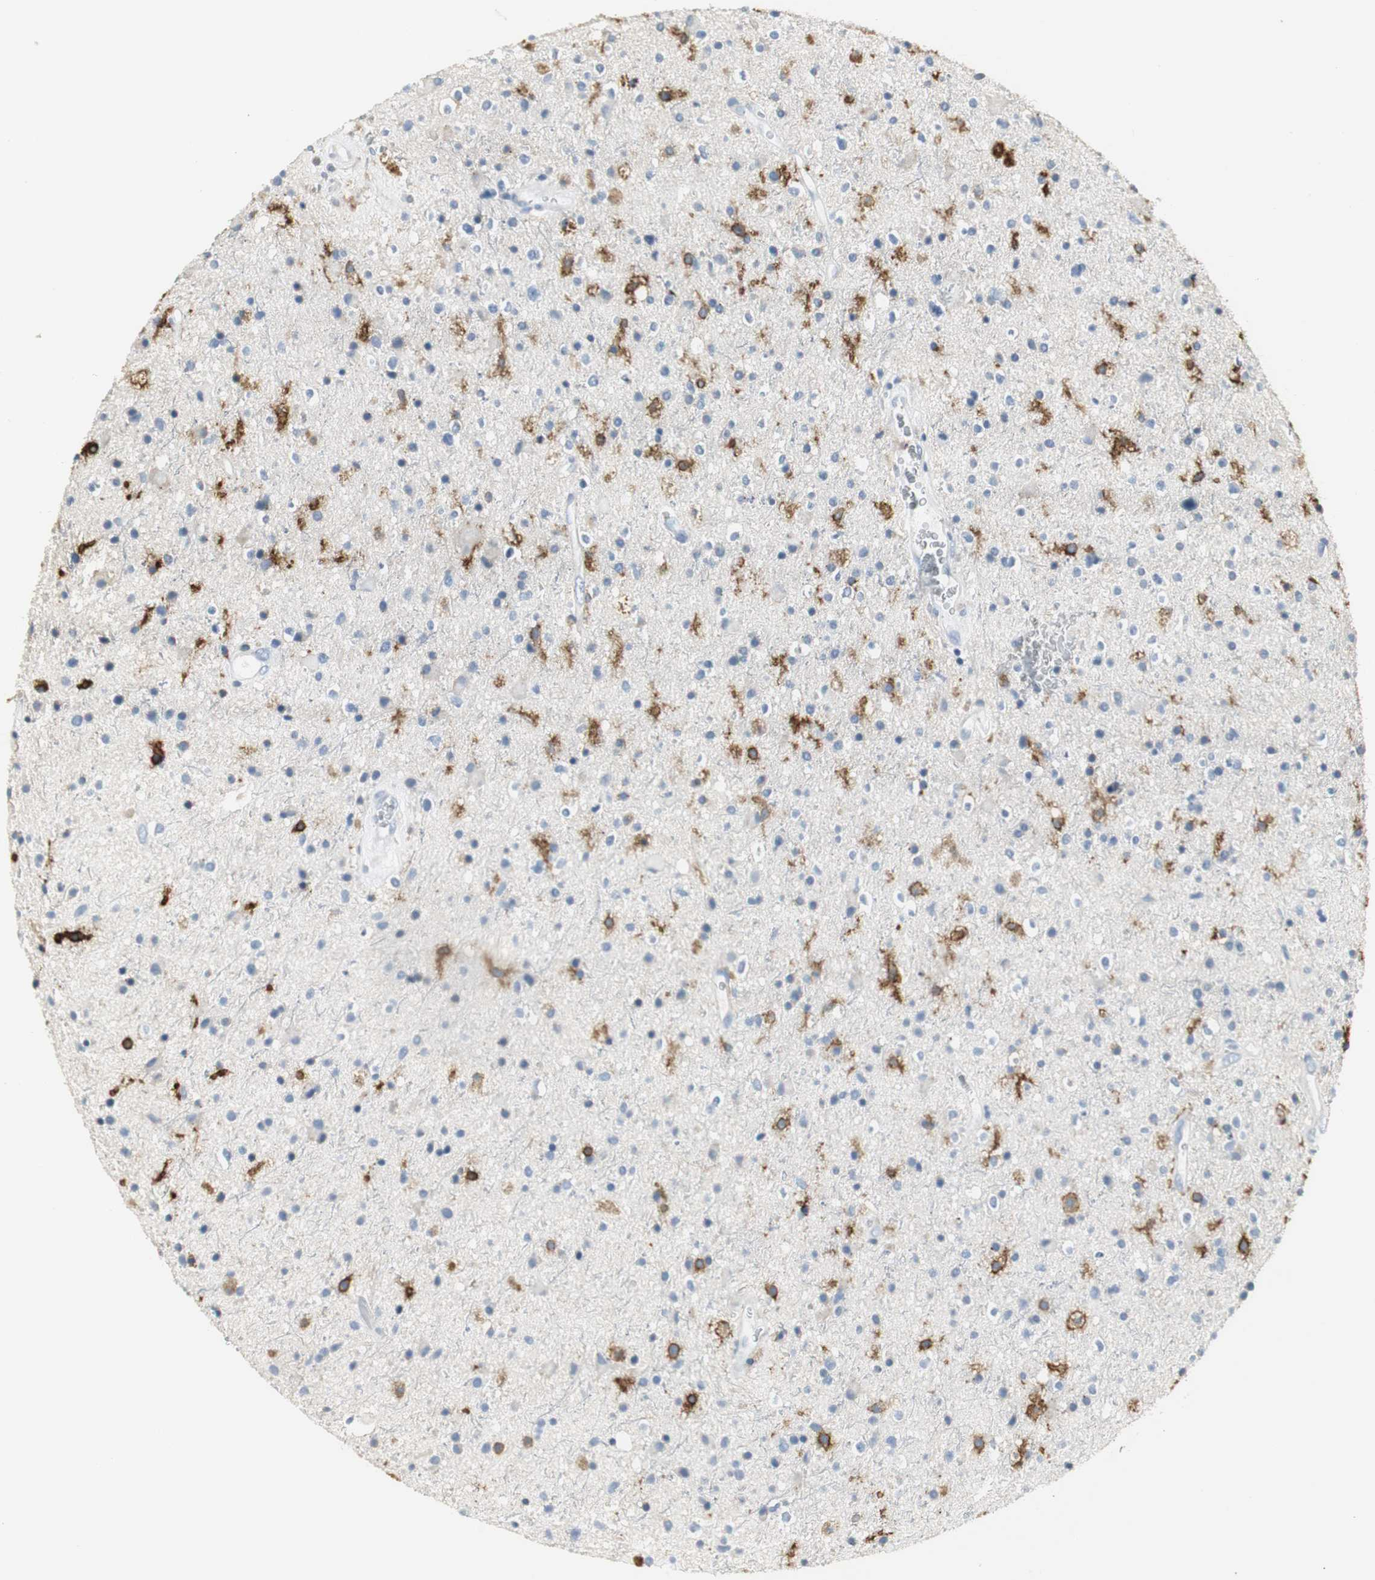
{"staining": {"intensity": "moderate", "quantity": "<25%", "location": "cytoplasmic/membranous"}, "tissue": "glioma", "cell_type": "Tumor cells", "image_type": "cancer", "snomed": [{"axis": "morphology", "description": "Glioma, malignant, High grade"}, {"axis": "topography", "description": "Brain"}], "caption": "Tumor cells display low levels of moderate cytoplasmic/membranous staining in about <25% of cells in glioma.", "gene": "SLC2A5", "patient": {"sex": "male", "age": 33}}